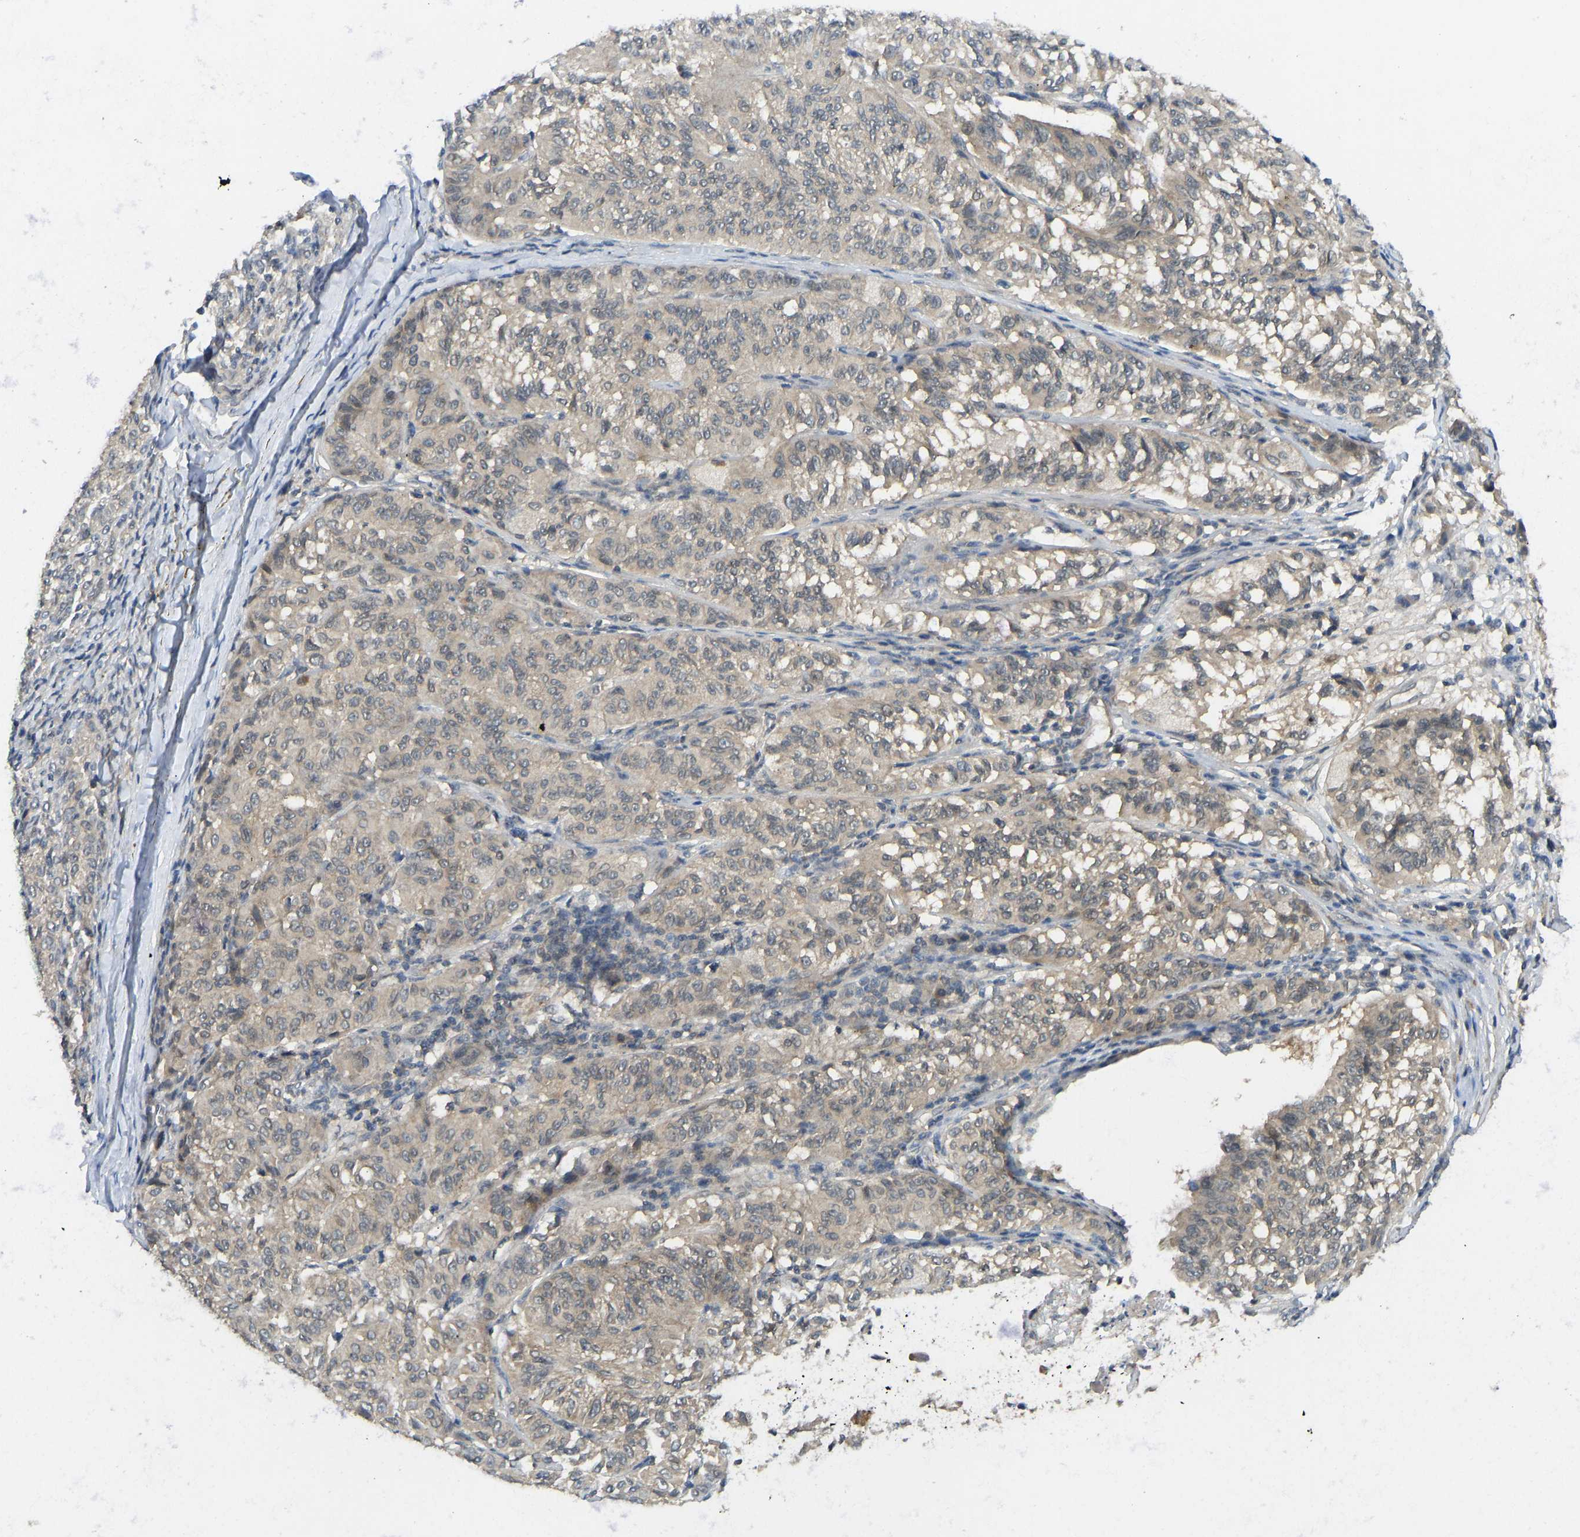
{"staining": {"intensity": "weak", "quantity": "25%-75%", "location": "cytoplasmic/membranous"}, "tissue": "melanoma", "cell_type": "Tumor cells", "image_type": "cancer", "snomed": [{"axis": "morphology", "description": "Malignant melanoma, NOS"}, {"axis": "topography", "description": "Skin"}], "caption": "Immunohistochemical staining of malignant melanoma displays weak cytoplasmic/membranous protein expression in about 25%-75% of tumor cells. (DAB IHC with brightfield microscopy, high magnification).", "gene": "NDRG3", "patient": {"sex": "female", "age": 72}}